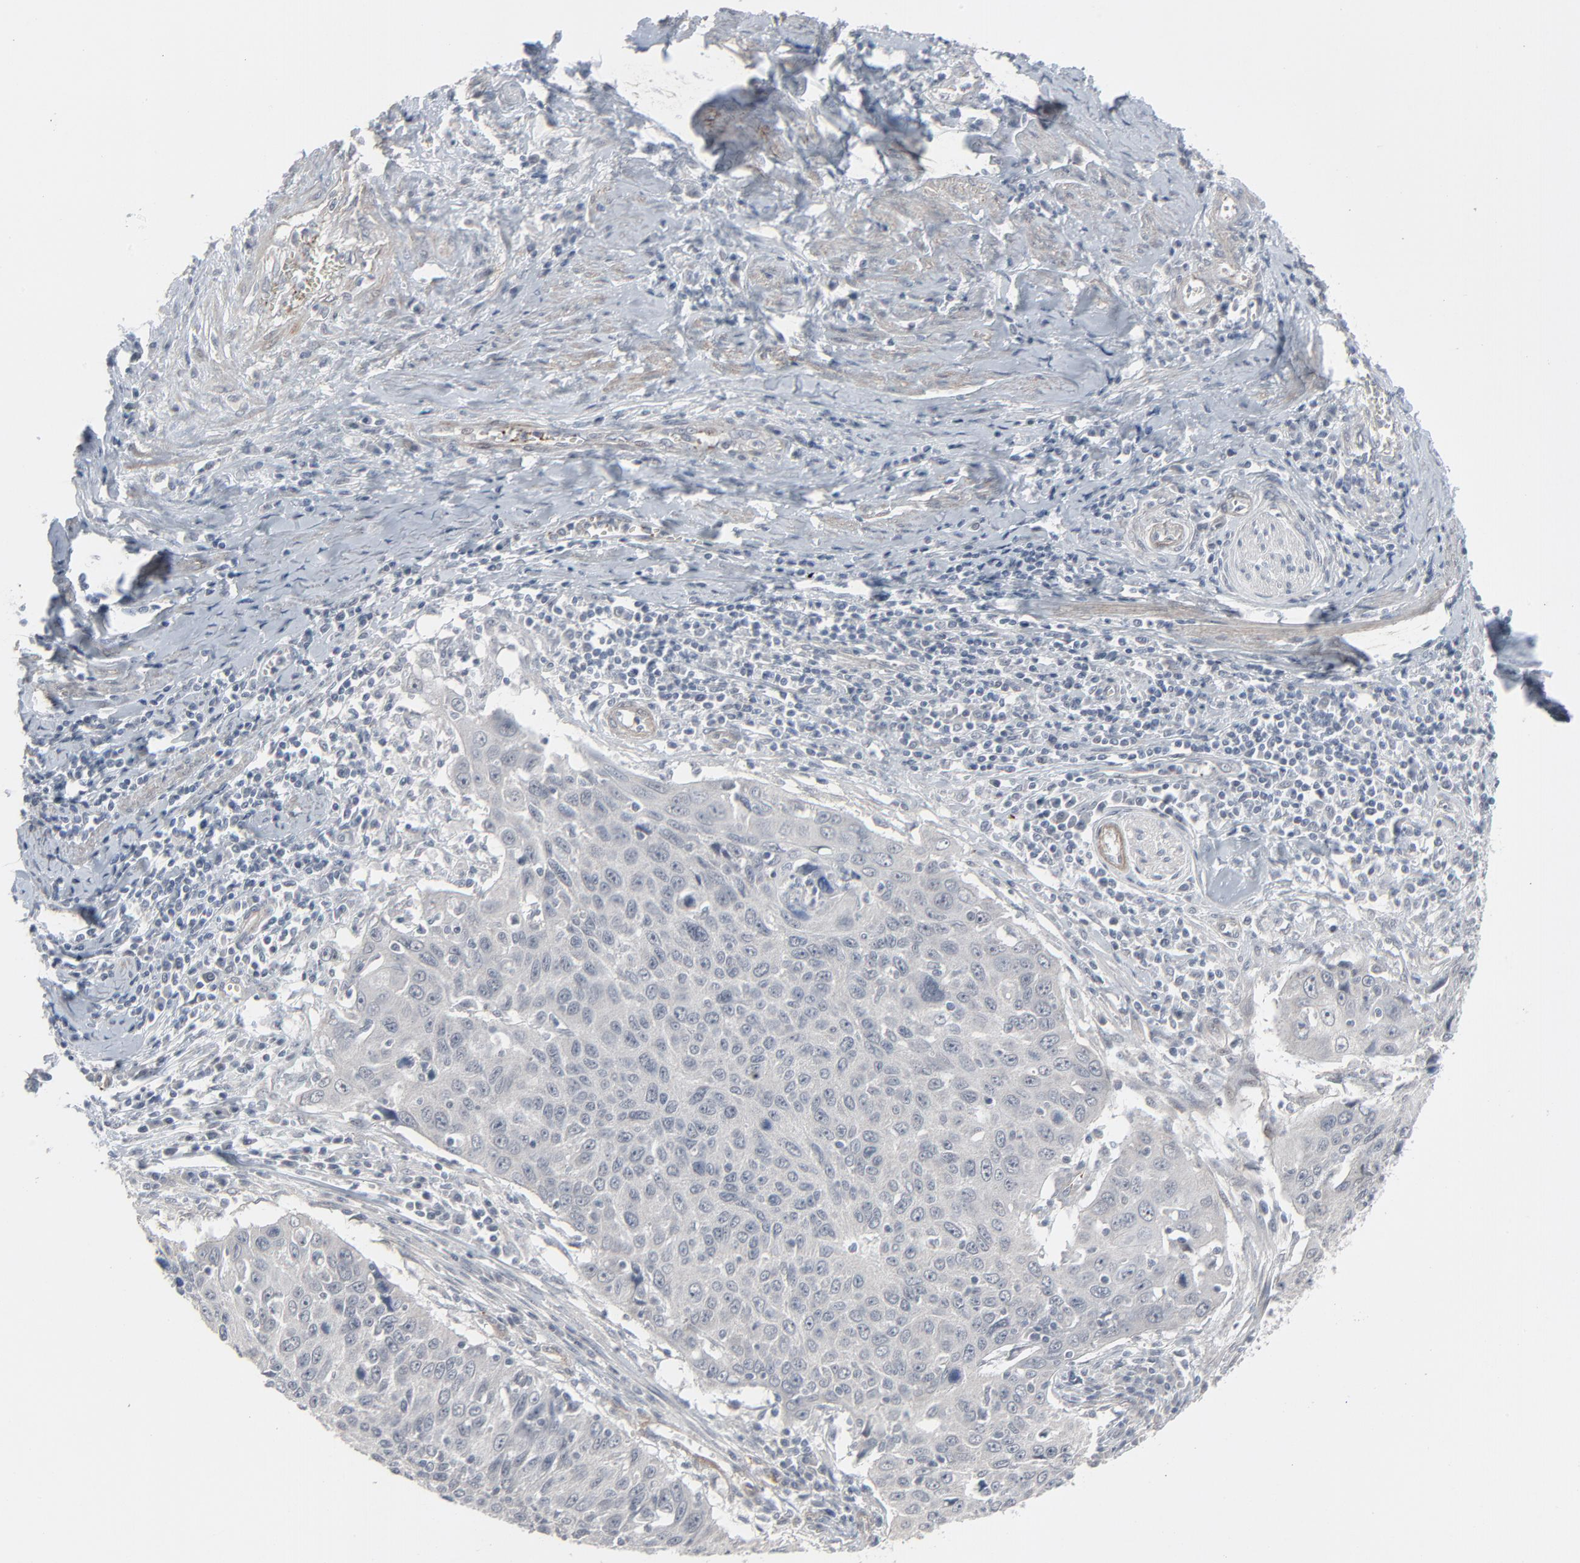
{"staining": {"intensity": "negative", "quantity": "none", "location": "none"}, "tissue": "cervical cancer", "cell_type": "Tumor cells", "image_type": "cancer", "snomed": [{"axis": "morphology", "description": "Squamous cell carcinoma, NOS"}, {"axis": "topography", "description": "Cervix"}], "caption": "Tumor cells show no significant protein staining in cervical cancer (squamous cell carcinoma).", "gene": "NEUROD1", "patient": {"sex": "female", "age": 53}}